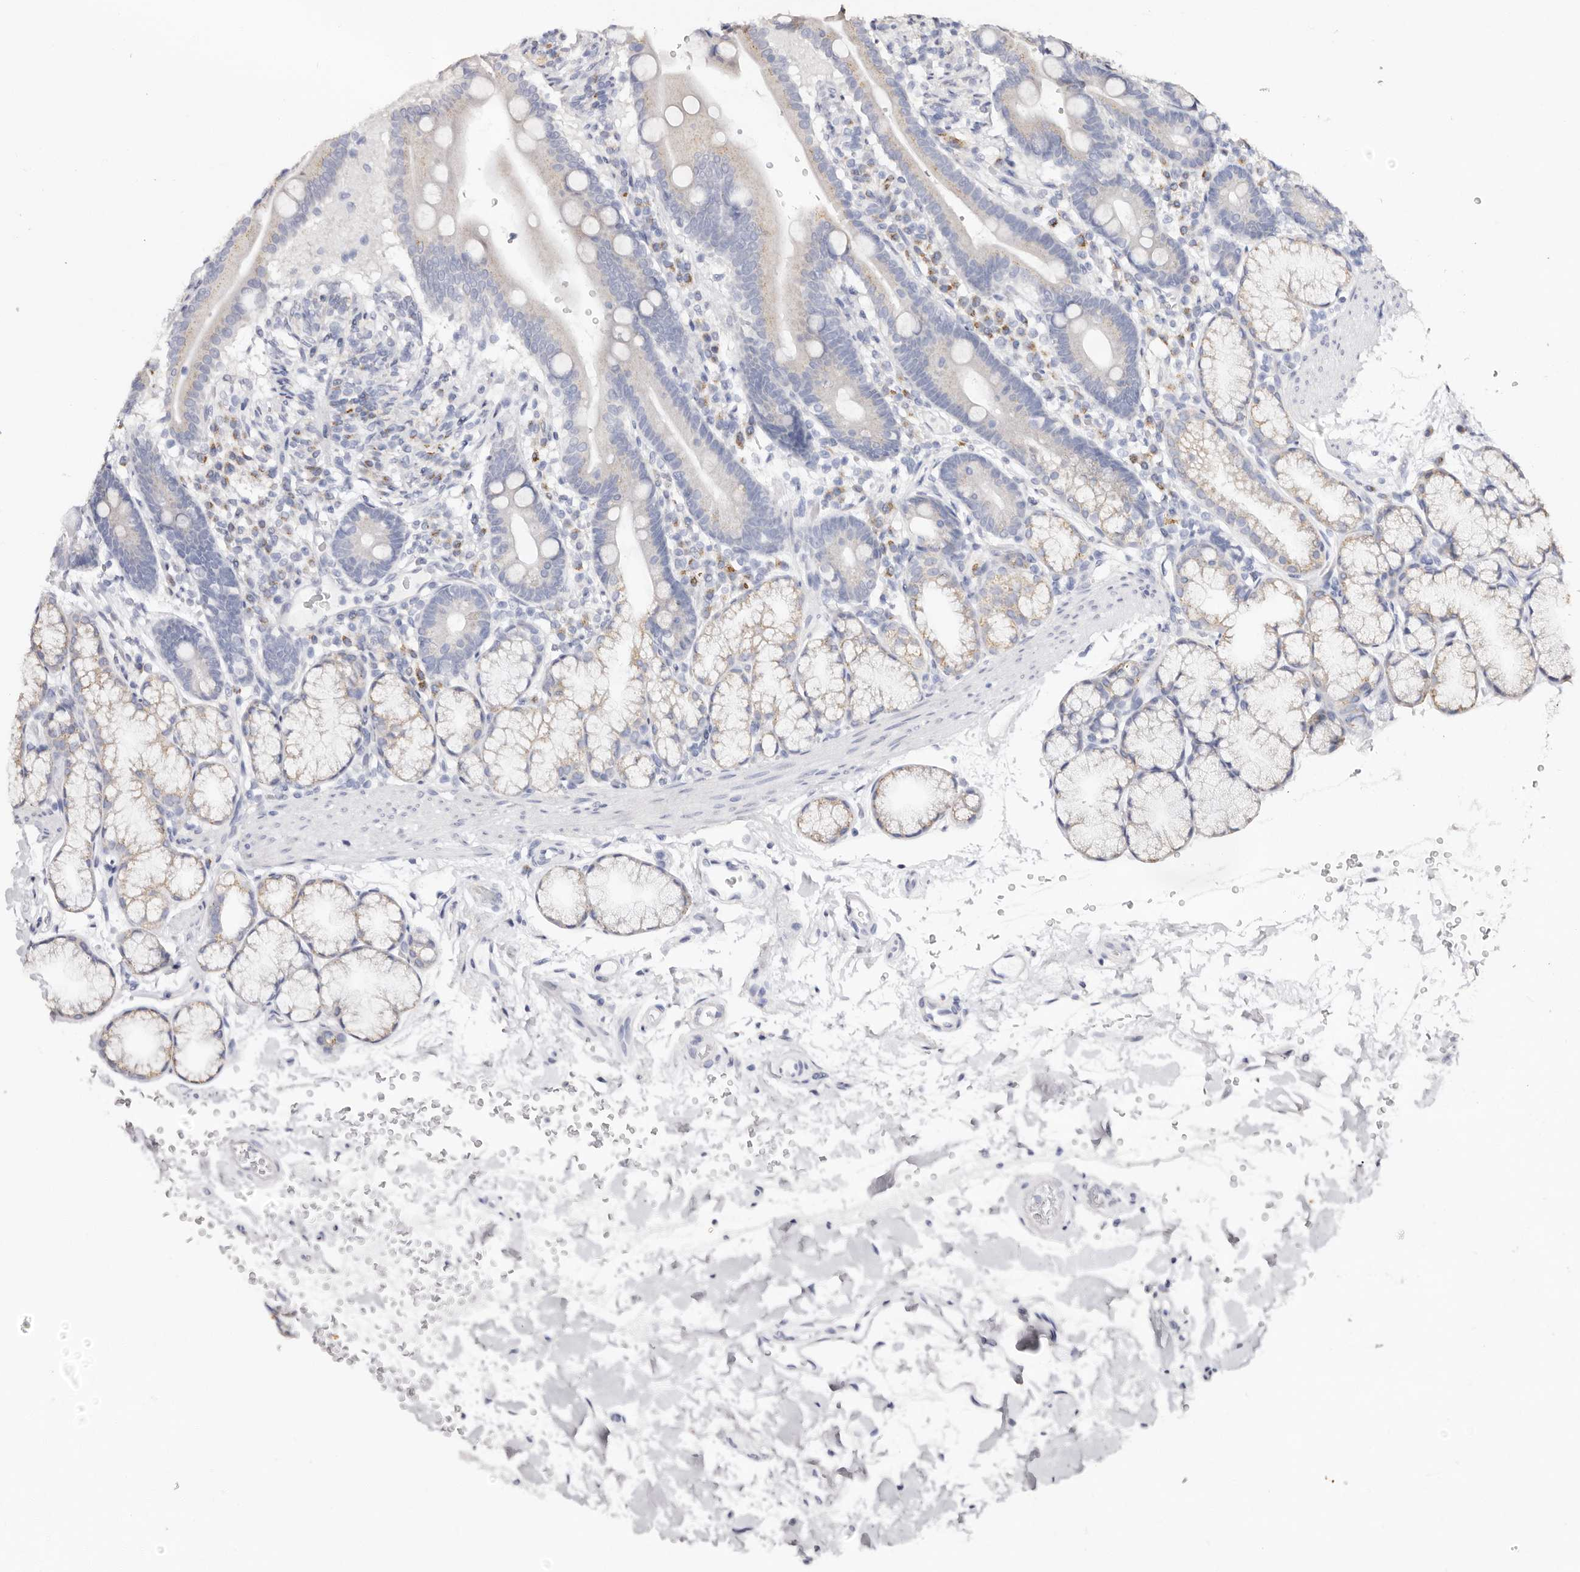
{"staining": {"intensity": "weak", "quantity": "<25%", "location": "cytoplasmic/membranous"}, "tissue": "duodenum", "cell_type": "Glandular cells", "image_type": "normal", "snomed": [{"axis": "morphology", "description": "Normal tissue, NOS"}, {"axis": "topography", "description": "Duodenum"}], "caption": "There is no significant expression in glandular cells of duodenum. (DAB immunohistochemistry visualized using brightfield microscopy, high magnification).", "gene": "LGALS7B", "patient": {"sex": "male", "age": 54}}